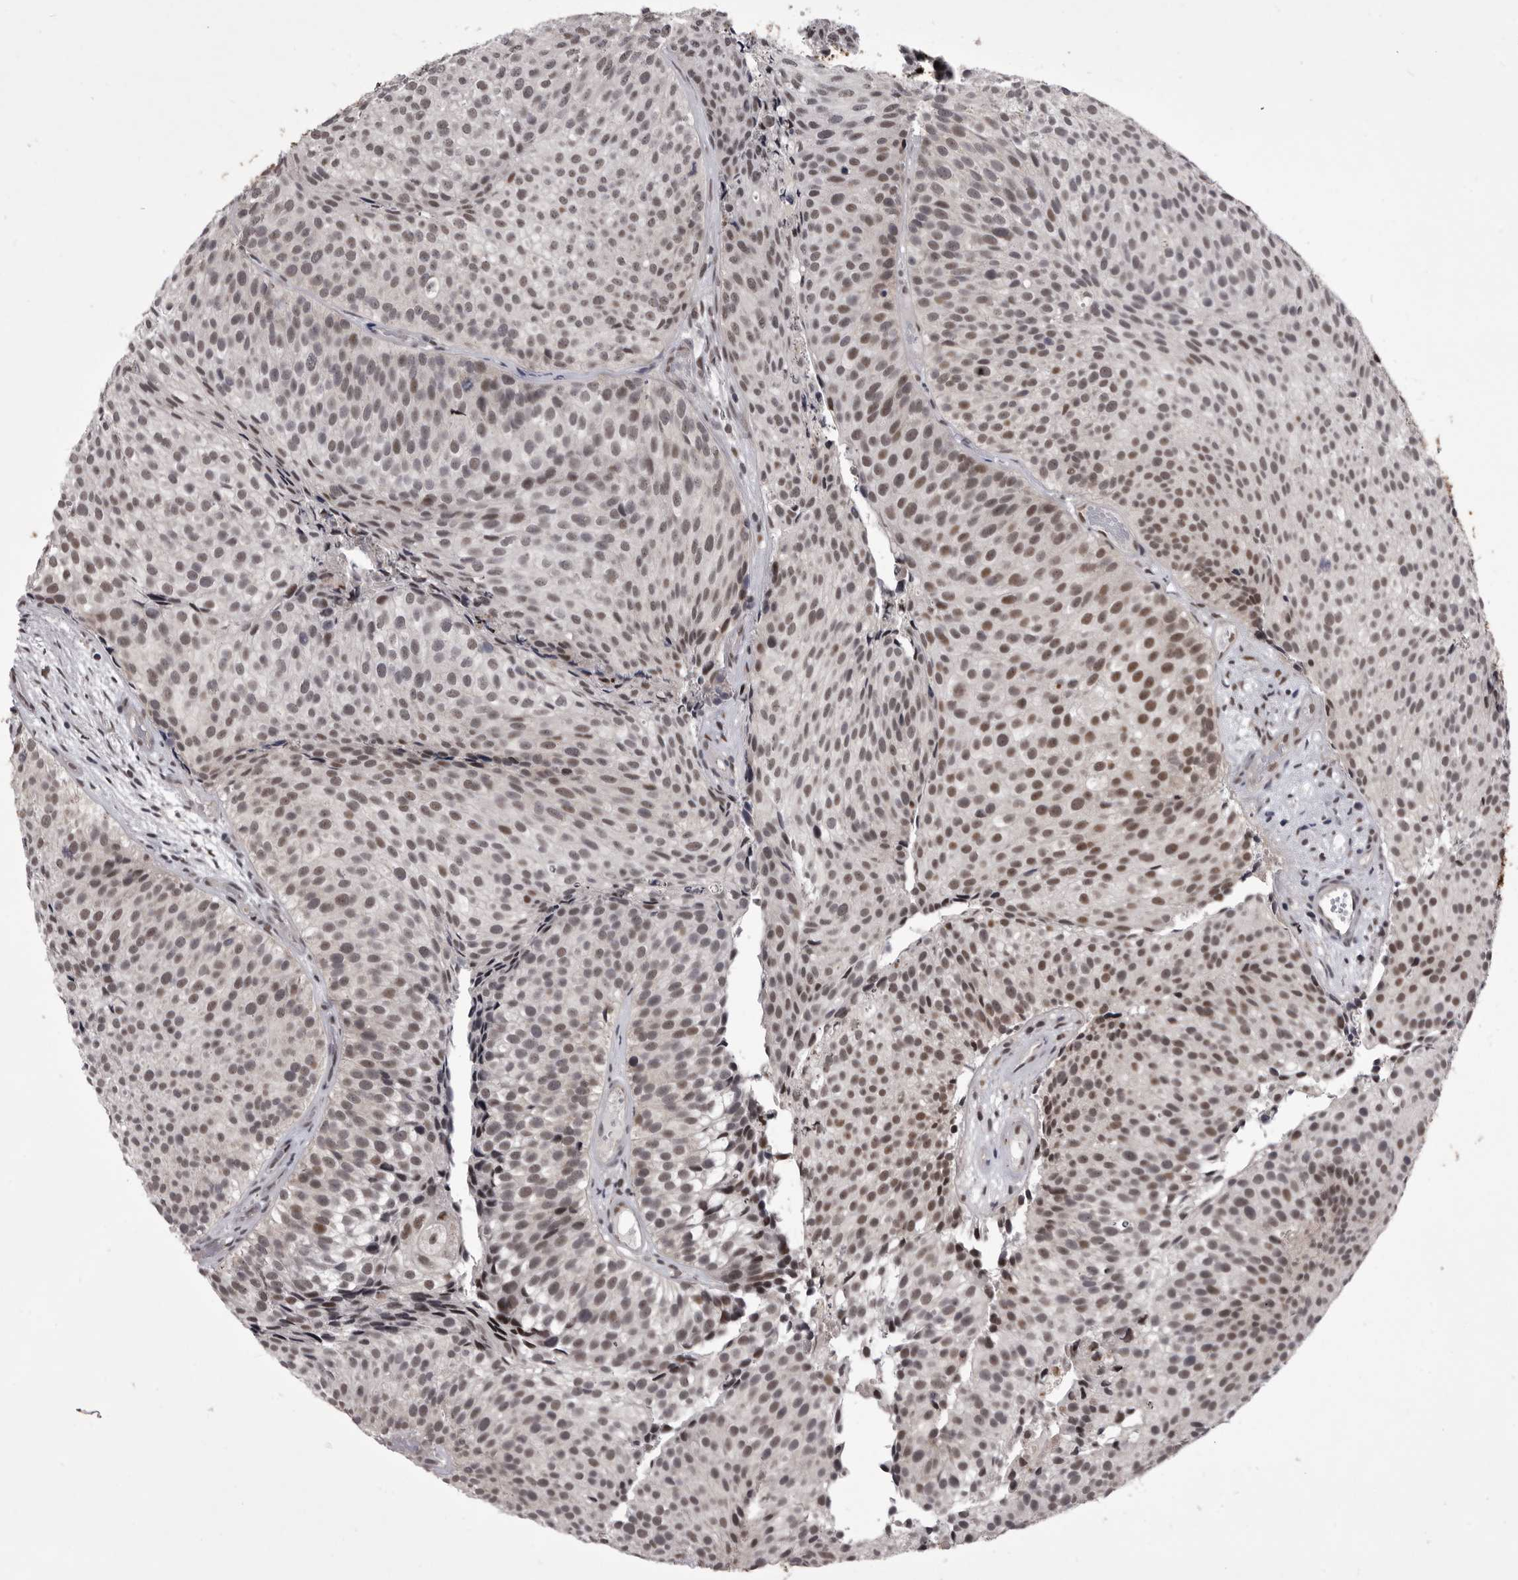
{"staining": {"intensity": "weak", "quantity": "25%-75%", "location": "nuclear"}, "tissue": "urothelial cancer", "cell_type": "Tumor cells", "image_type": "cancer", "snomed": [{"axis": "morphology", "description": "Urothelial carcinoma, Low grade"}, {"axis": "topography", "description": "Urinary bladder"}], "caption": "Immunohistochemistry (DAB (3,3'-diaminobenzidine)) staining of urothelial cancer reveals weak nuclear protein expression in about 25%-75% of tumor cells.", "gene": "PRPF3", "patient": {"sex": "male", "age": 86}}